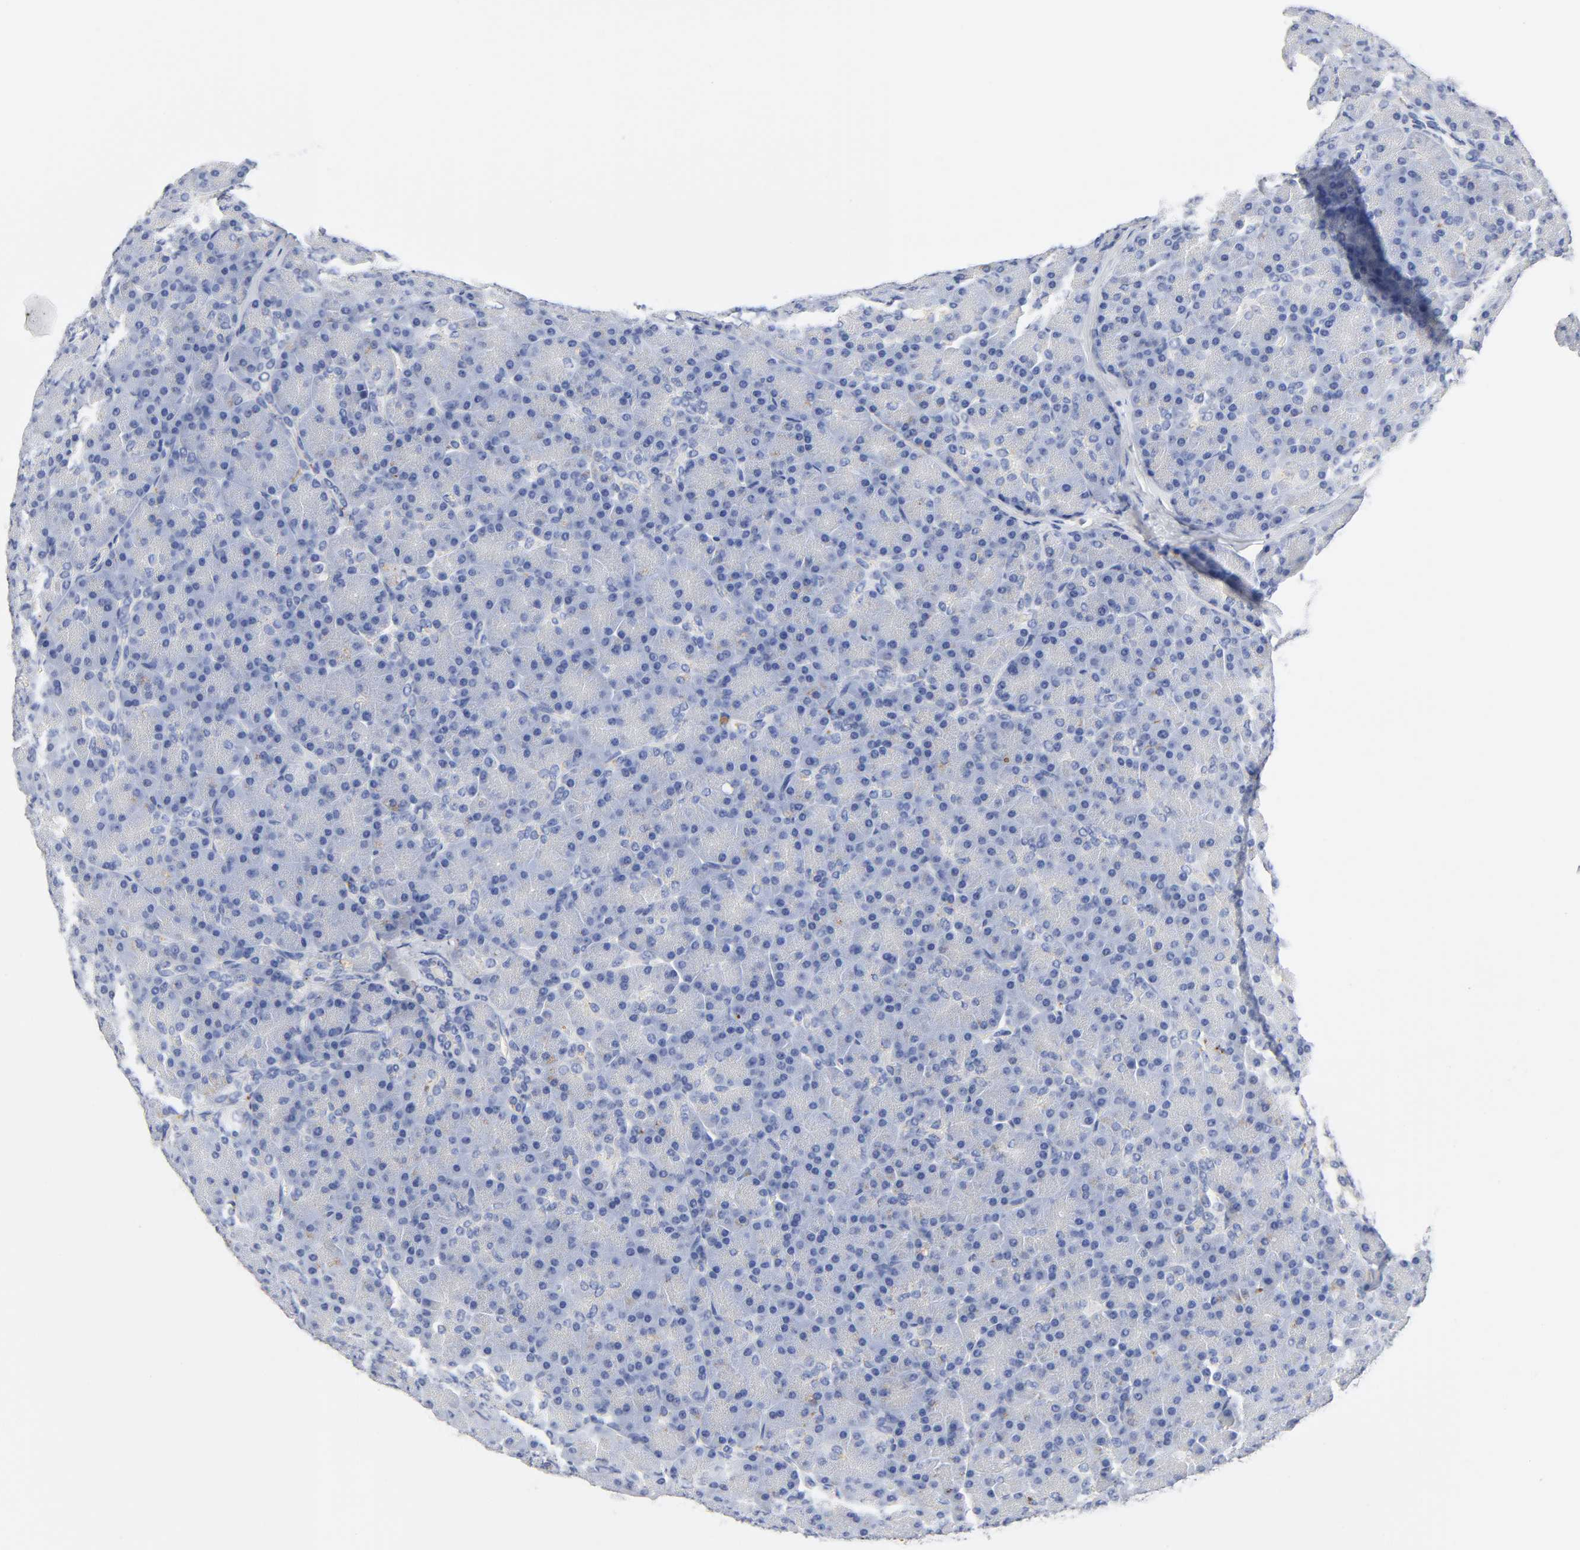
{"staining": {"intensity": "negative", "quantity": "none", "location": "none"}, "tissue": "pancreas", "cell_type": "Exocrine glandular cells", "image_type": "normal", "snomed": [{"axis": "morphology", "description": "Normal tissue, NOS"}, {"axis": "topography", "description": "Pancreas"}], "caption": "Immunohistochemical staining of benign pancreas displays no significant staining in exocrine glandular cells.", "gene": "PLP1", "patient": {"sex": "female", "age": 43}}